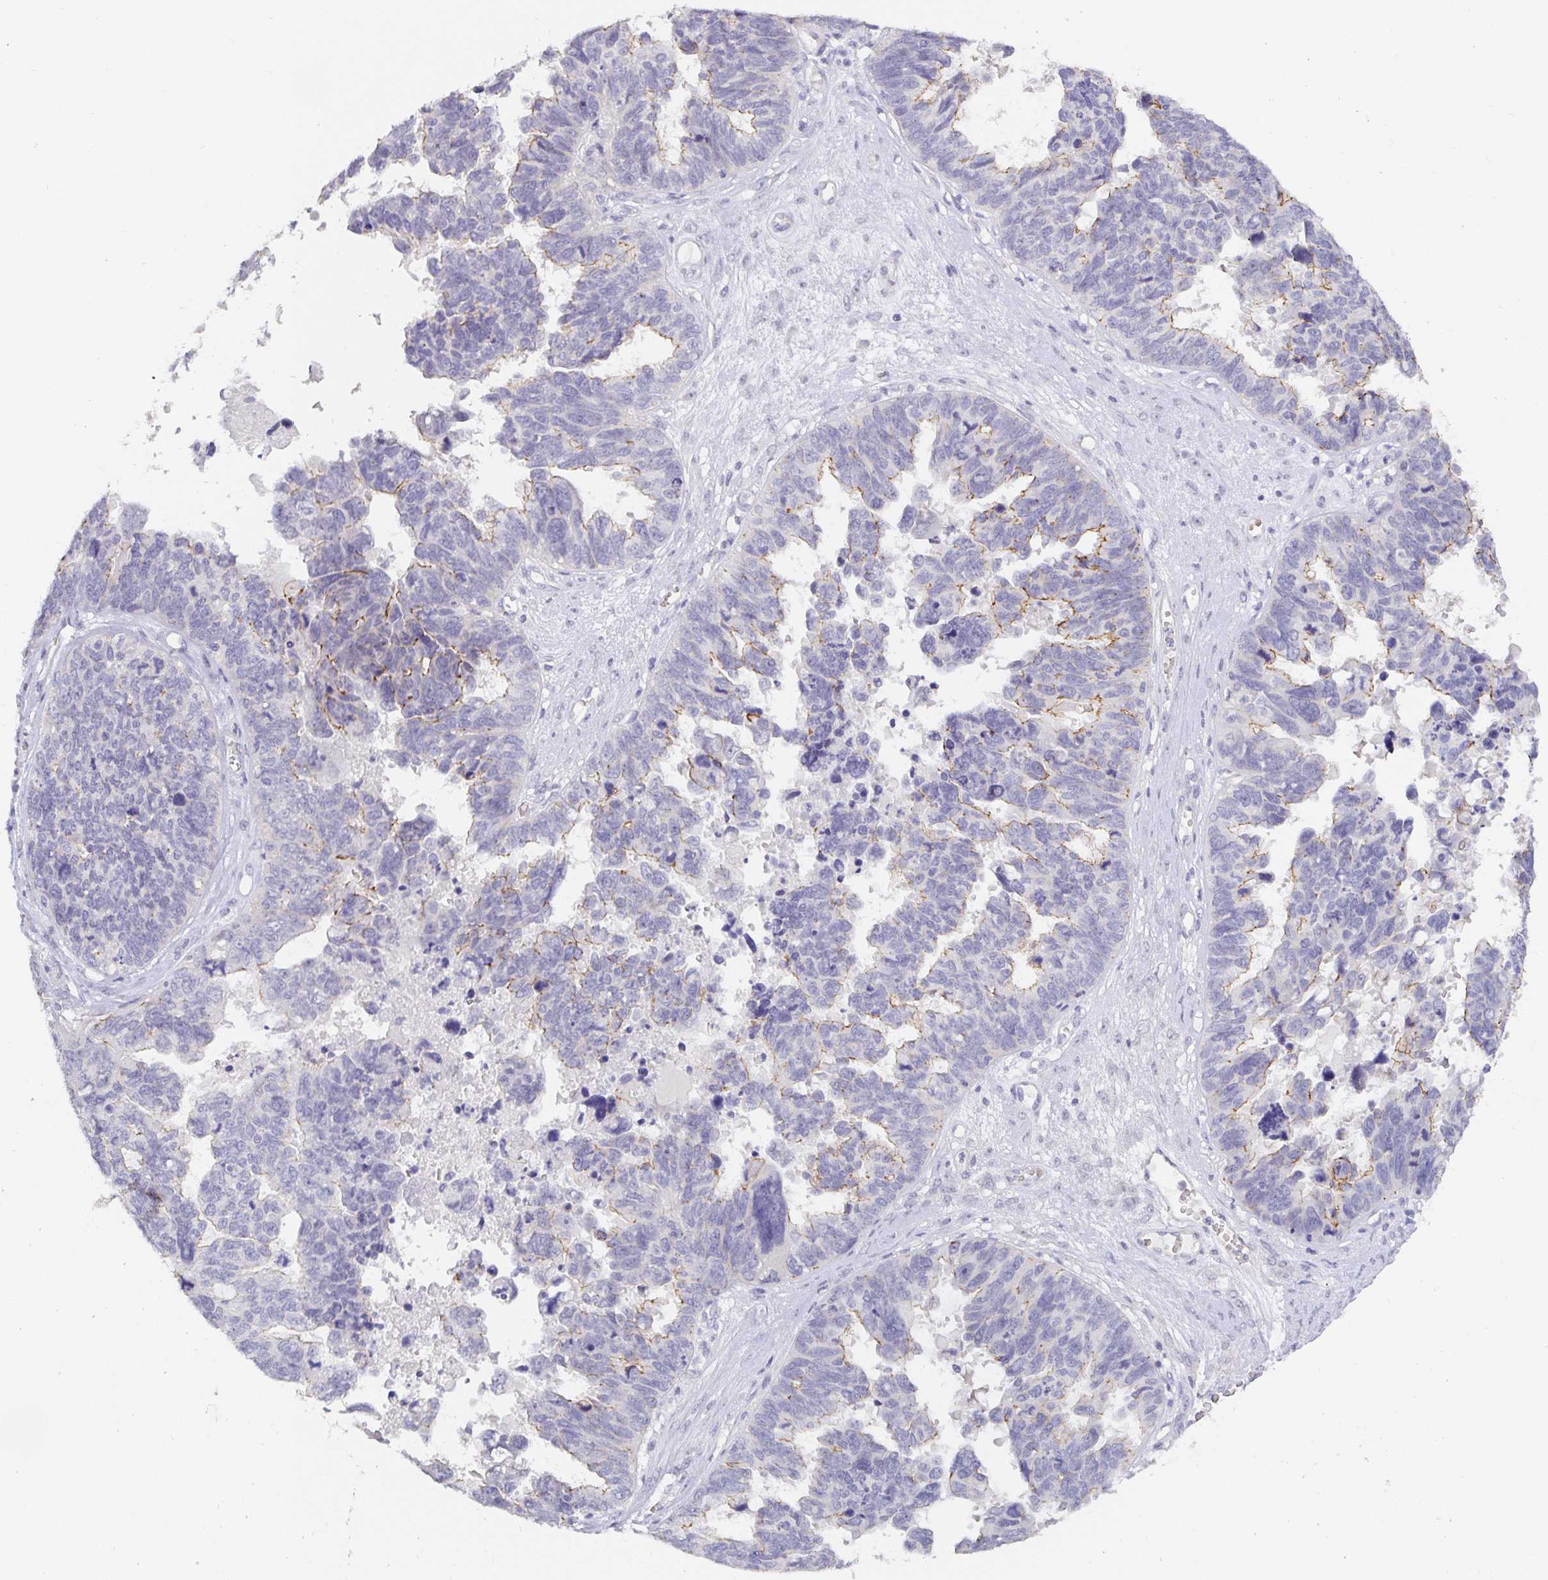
{"staining": {"intensity": "moderate", "quantity": "<25%", "location": "cytoplasmic/membranous"}, "tissue": "ovarian cancer", "cell_type": "Tumor cells", "image_type": "cancer", "snomed": [{"axis": "morphology", "description": "Cystadenocarcinoma, serous, NOS"}, {"axis": "topography", "description": "Ovary"}], "caption": "Immunohistochemical staining of human ovarian serous cystadenocarcinoma demonstrates moderate cytoplasmic/membranous protein positivity in approximately <25% of tumor cells. Nuclei are stained in blue.", "gene": "PDX1", "patient": {"sex": "female", "age": 60}}